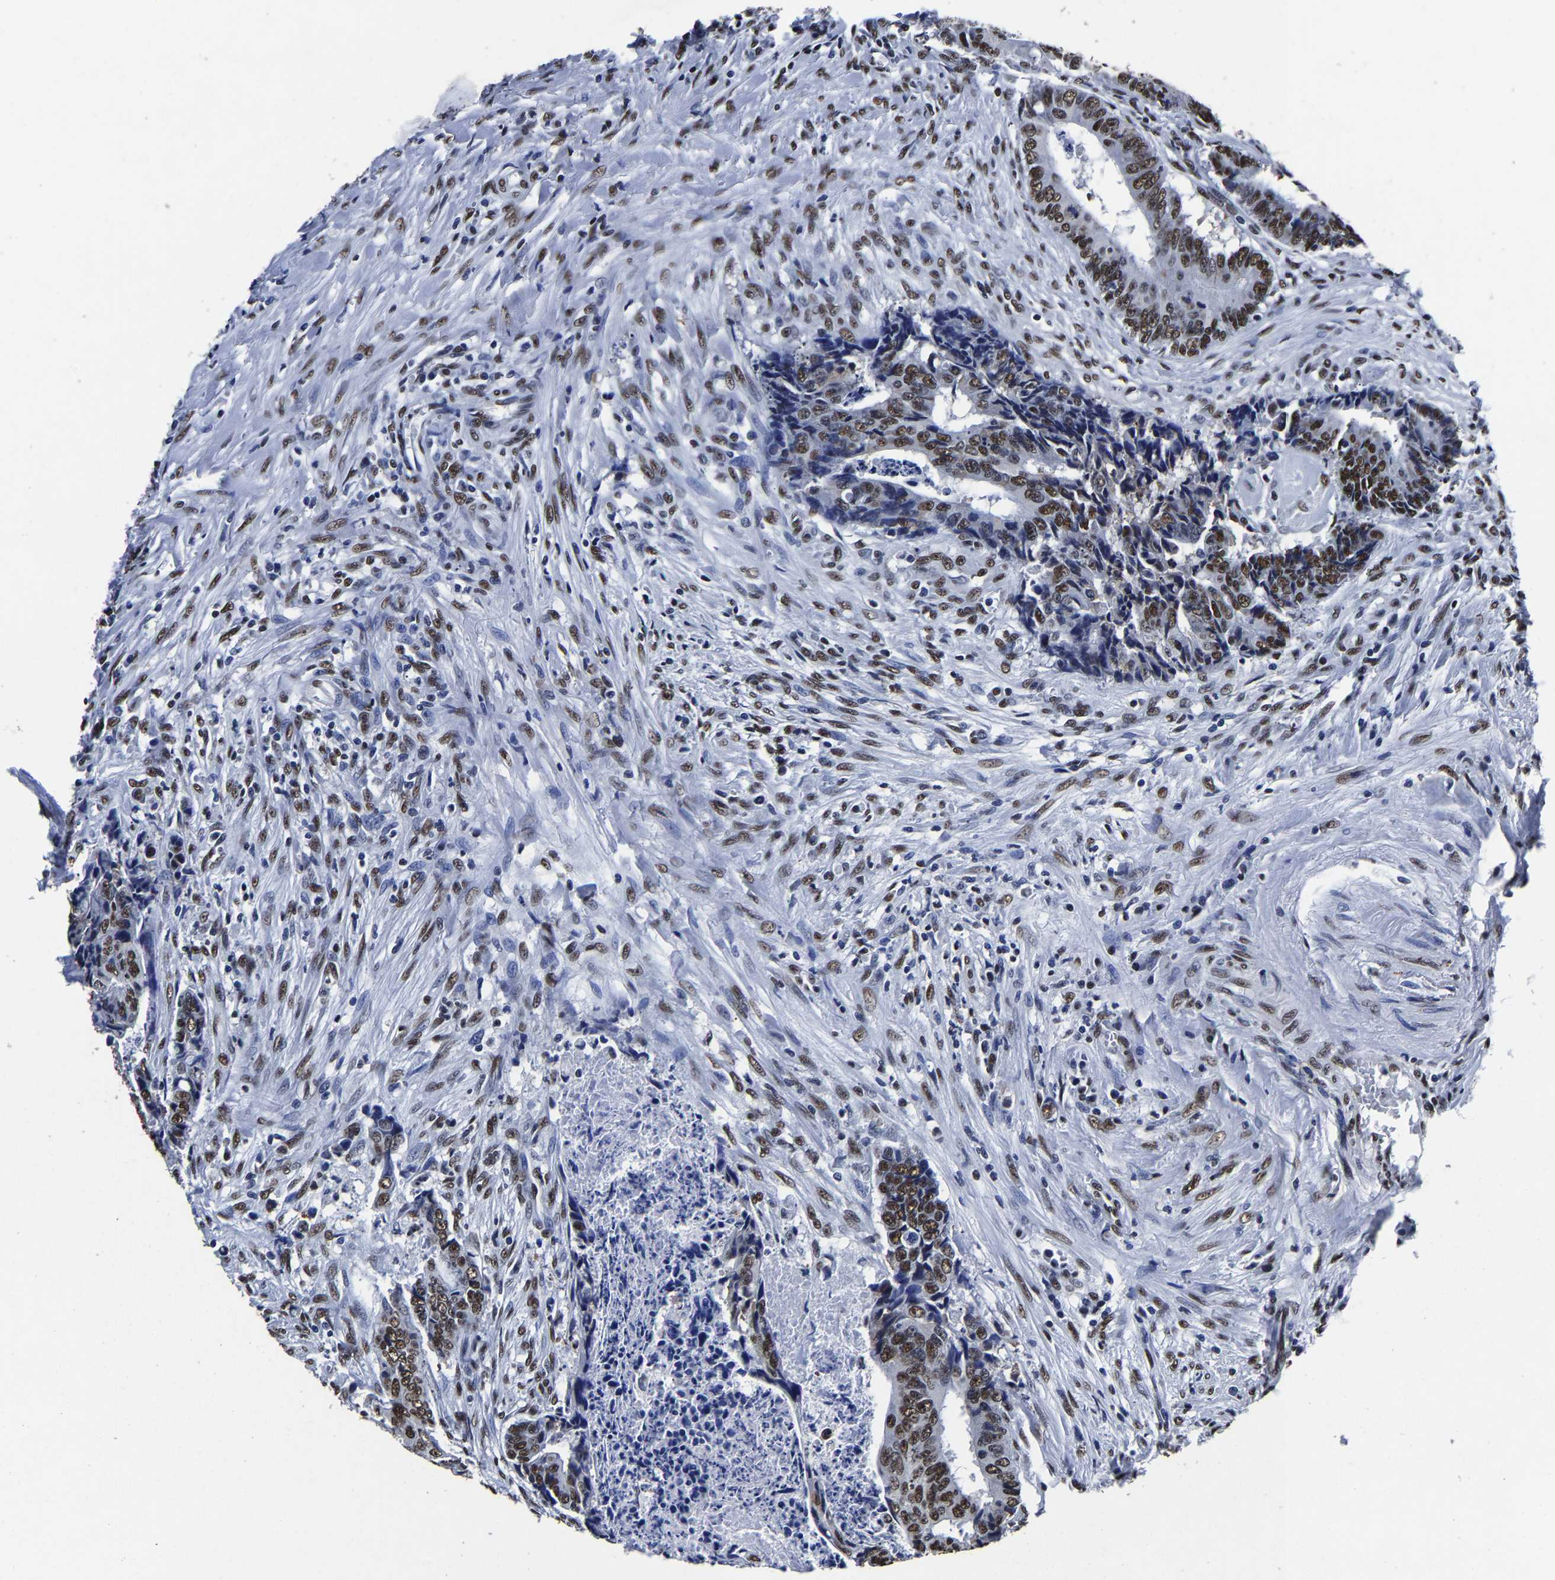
{"staining": {"intensity": "strong", "quantity": ">75%", "location": "nuclear"}, "tissue": "colorectal cancer", "cell_type": "Tumor cells", "image_type": "cancer", "snomed": [{"axis": "morphology", "description": "Adenocarcinoma, NOS"}, {"axis": "topography", "description": "Rectum"}], "caption": "A micrograph showing strong nuclear expression in about >75% of tumor cells in adenocarcinoma (colorectal), as visualized by brown immunohistochemical staining.", "gene": "RBM45", "patient": {"sex": "male", "age": 84}}